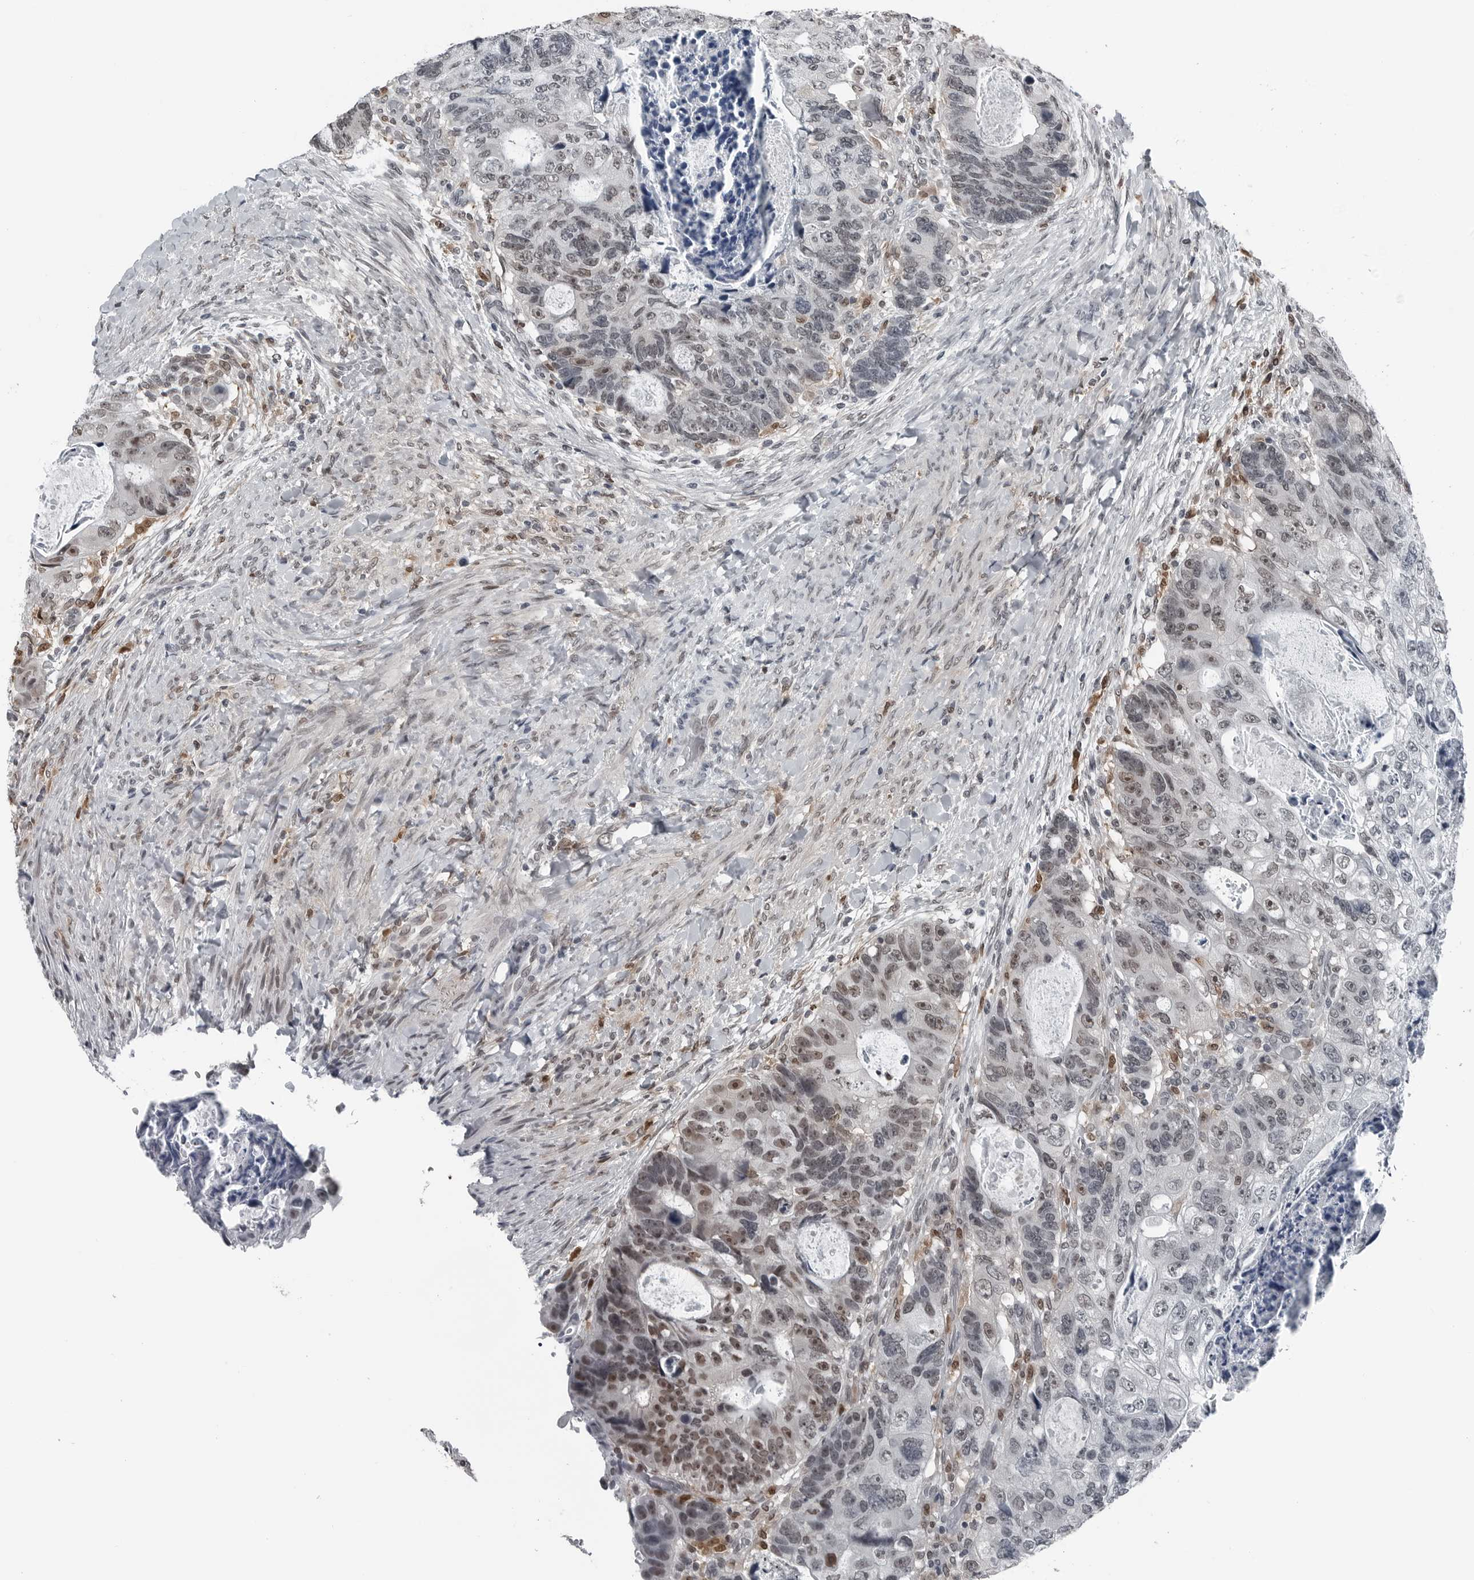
{"staining": {"intensity": "moderate", "quantity": "25%-75%", "location": "nuclear"}, "tissue": "colorectal cancer", "cell_type": "Tumor cells", "image_type": "cancer", "snomed": [{"axis": "morphology", "description": "Adenocarcinoma, NOS"}, {"axis": "topography", "description": "Rectum"}], "caption": "IHC staining of colorectal cancer (adenocarcinoma), which displays medium levels of moderate nuclear positivity in approximately 25%-75% of tumor cells indicating moderate nuclear protein staining. The staining was performed using DAB (brown) for protein detection and nuclei were counterstained in hematoxylin (blue).", "gene": "AKR1A1", "patient": {"sex": "male", "age": 59}}